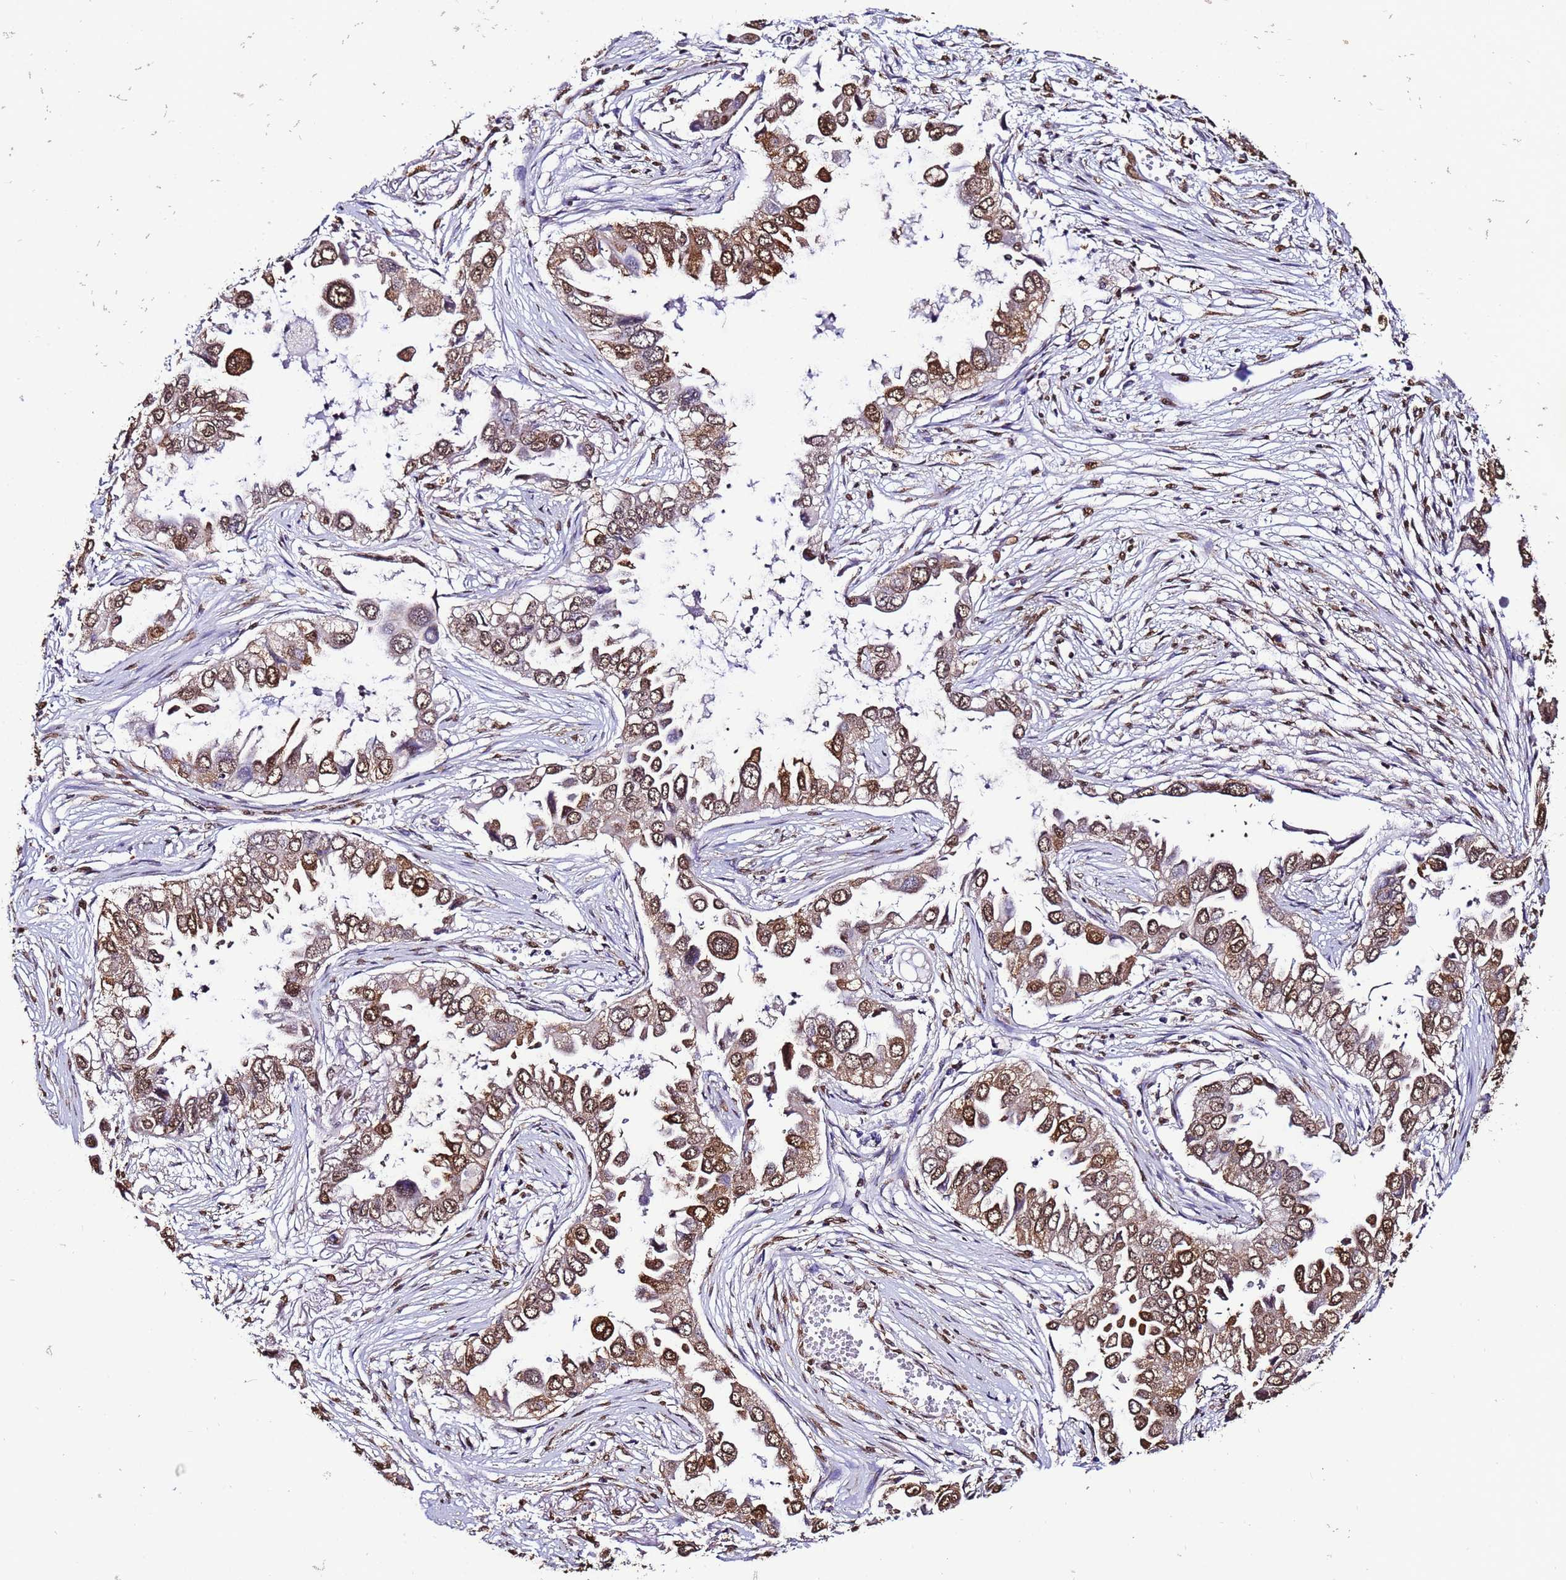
{"staining": {"intensity": "strong", "quantity": ">75%", "location": "cytoplasmic/membranous,nuclear"}, "tissue": "lung cancer", "cell_type": "Tumor cells", "image_type": "cancer", "snomed": [{"axis": "morphology", "description": "Adenocarcinoma, NOS"}, {"axis": "topography", "description": "Lung"}], "caption": "Protein staining exhibits strong cytoplasmic/membranous and nuclear expression in about >75% of tumor cells in lung adenocarcinoma.", "gene": "TRIP6", "patient": {"sex": "female", "age": 76}}